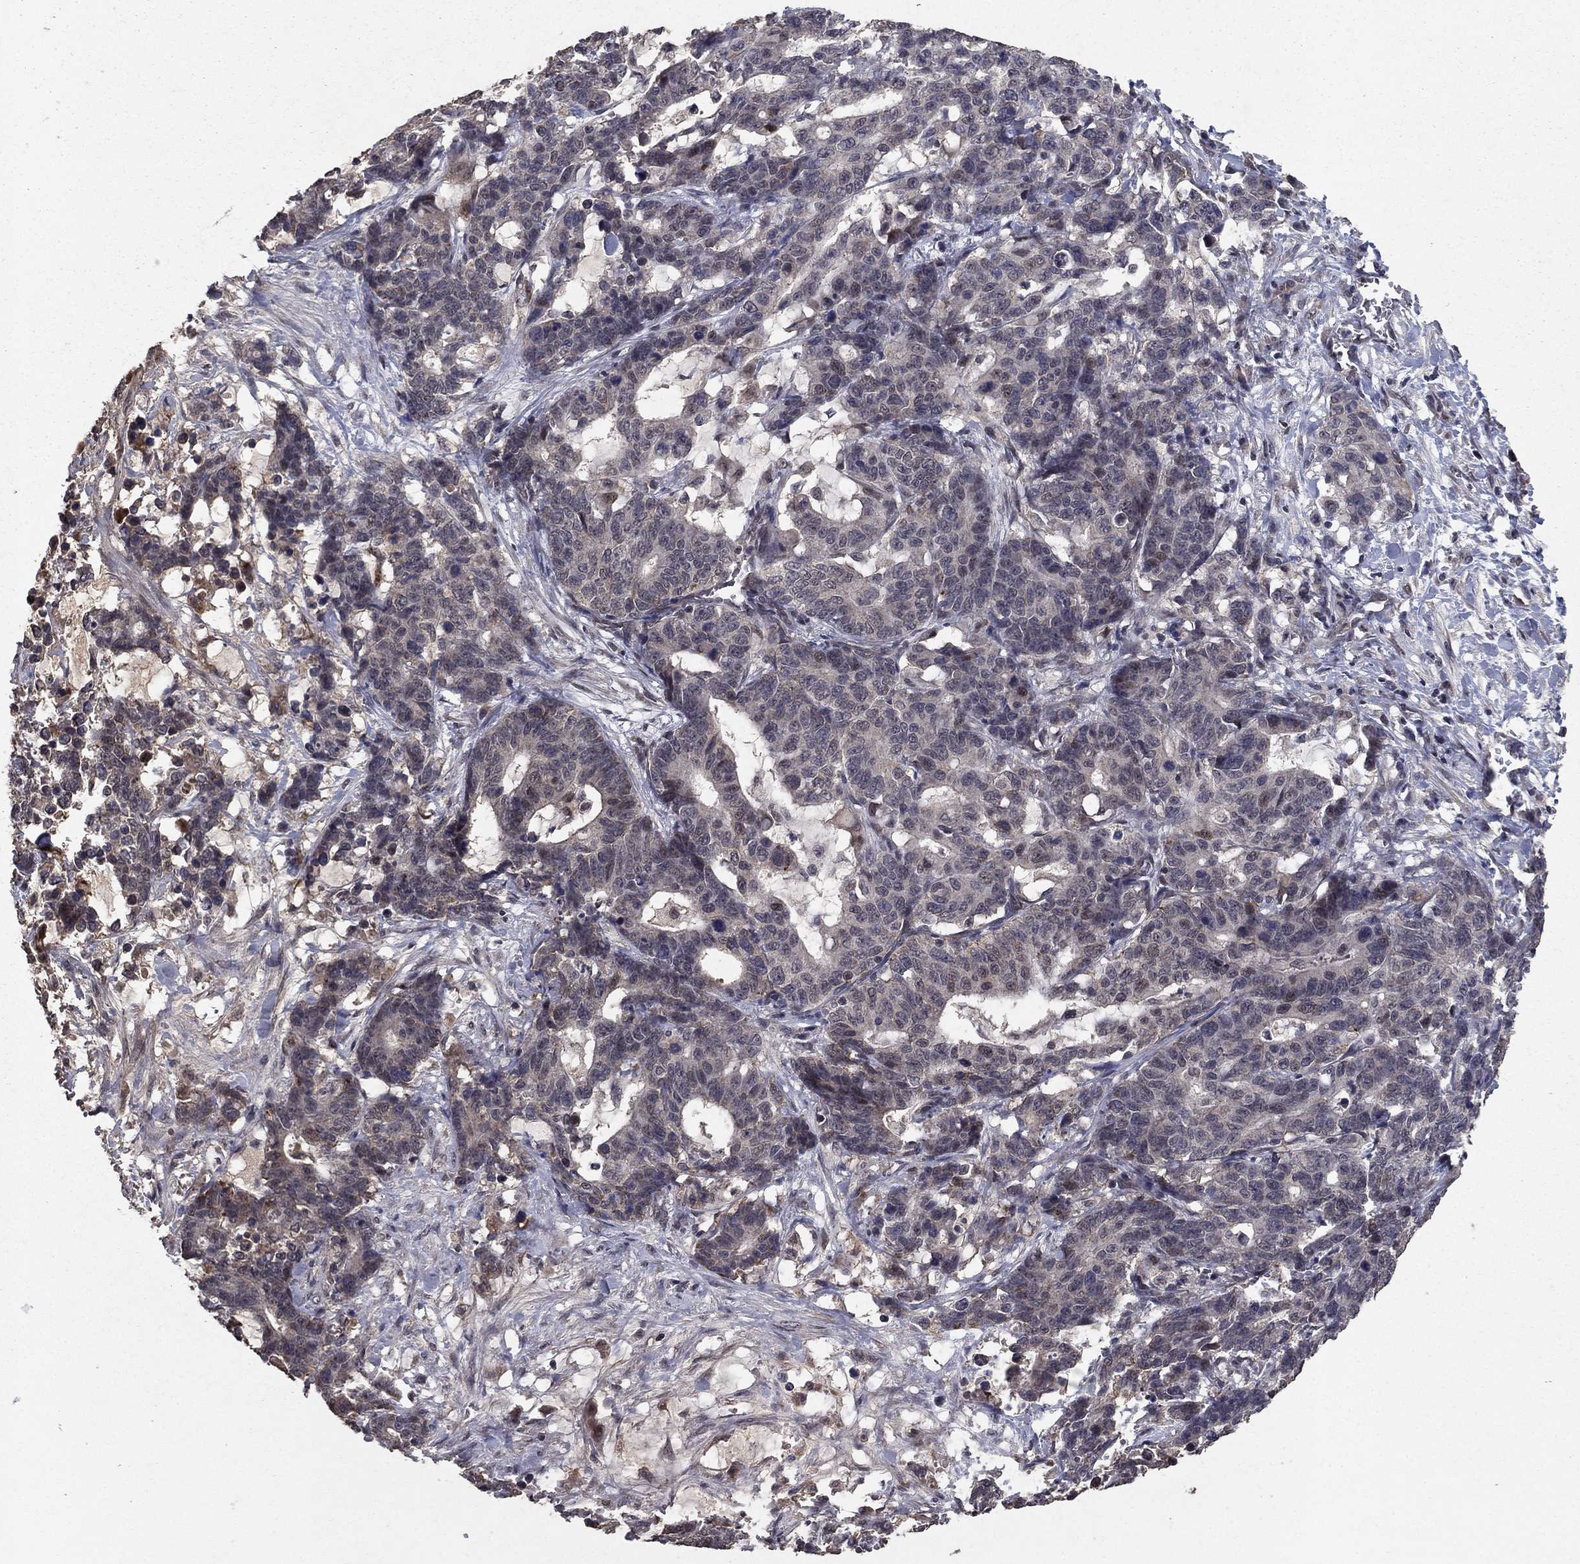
{"staining": {"intensity": "negative", "quantity": "none", "location": "none"}, "tissue": "stomach cancer", "cell_type": "Tumor cells", "image_type": "cancer", "snomed": [{"axis": "morphology", "description": "Normal tissue, NOS"}, {"axis": "morphology", "description": "Adenocarcinoma, NOS"}, {"axis": "topography", "description": "Stomach"}], "caption": "There is no significant expression in tumor cells of adenocarcinoma (stomach).", "gene": "DHRS1", "patient": {"sex": "female", "age": 64}}